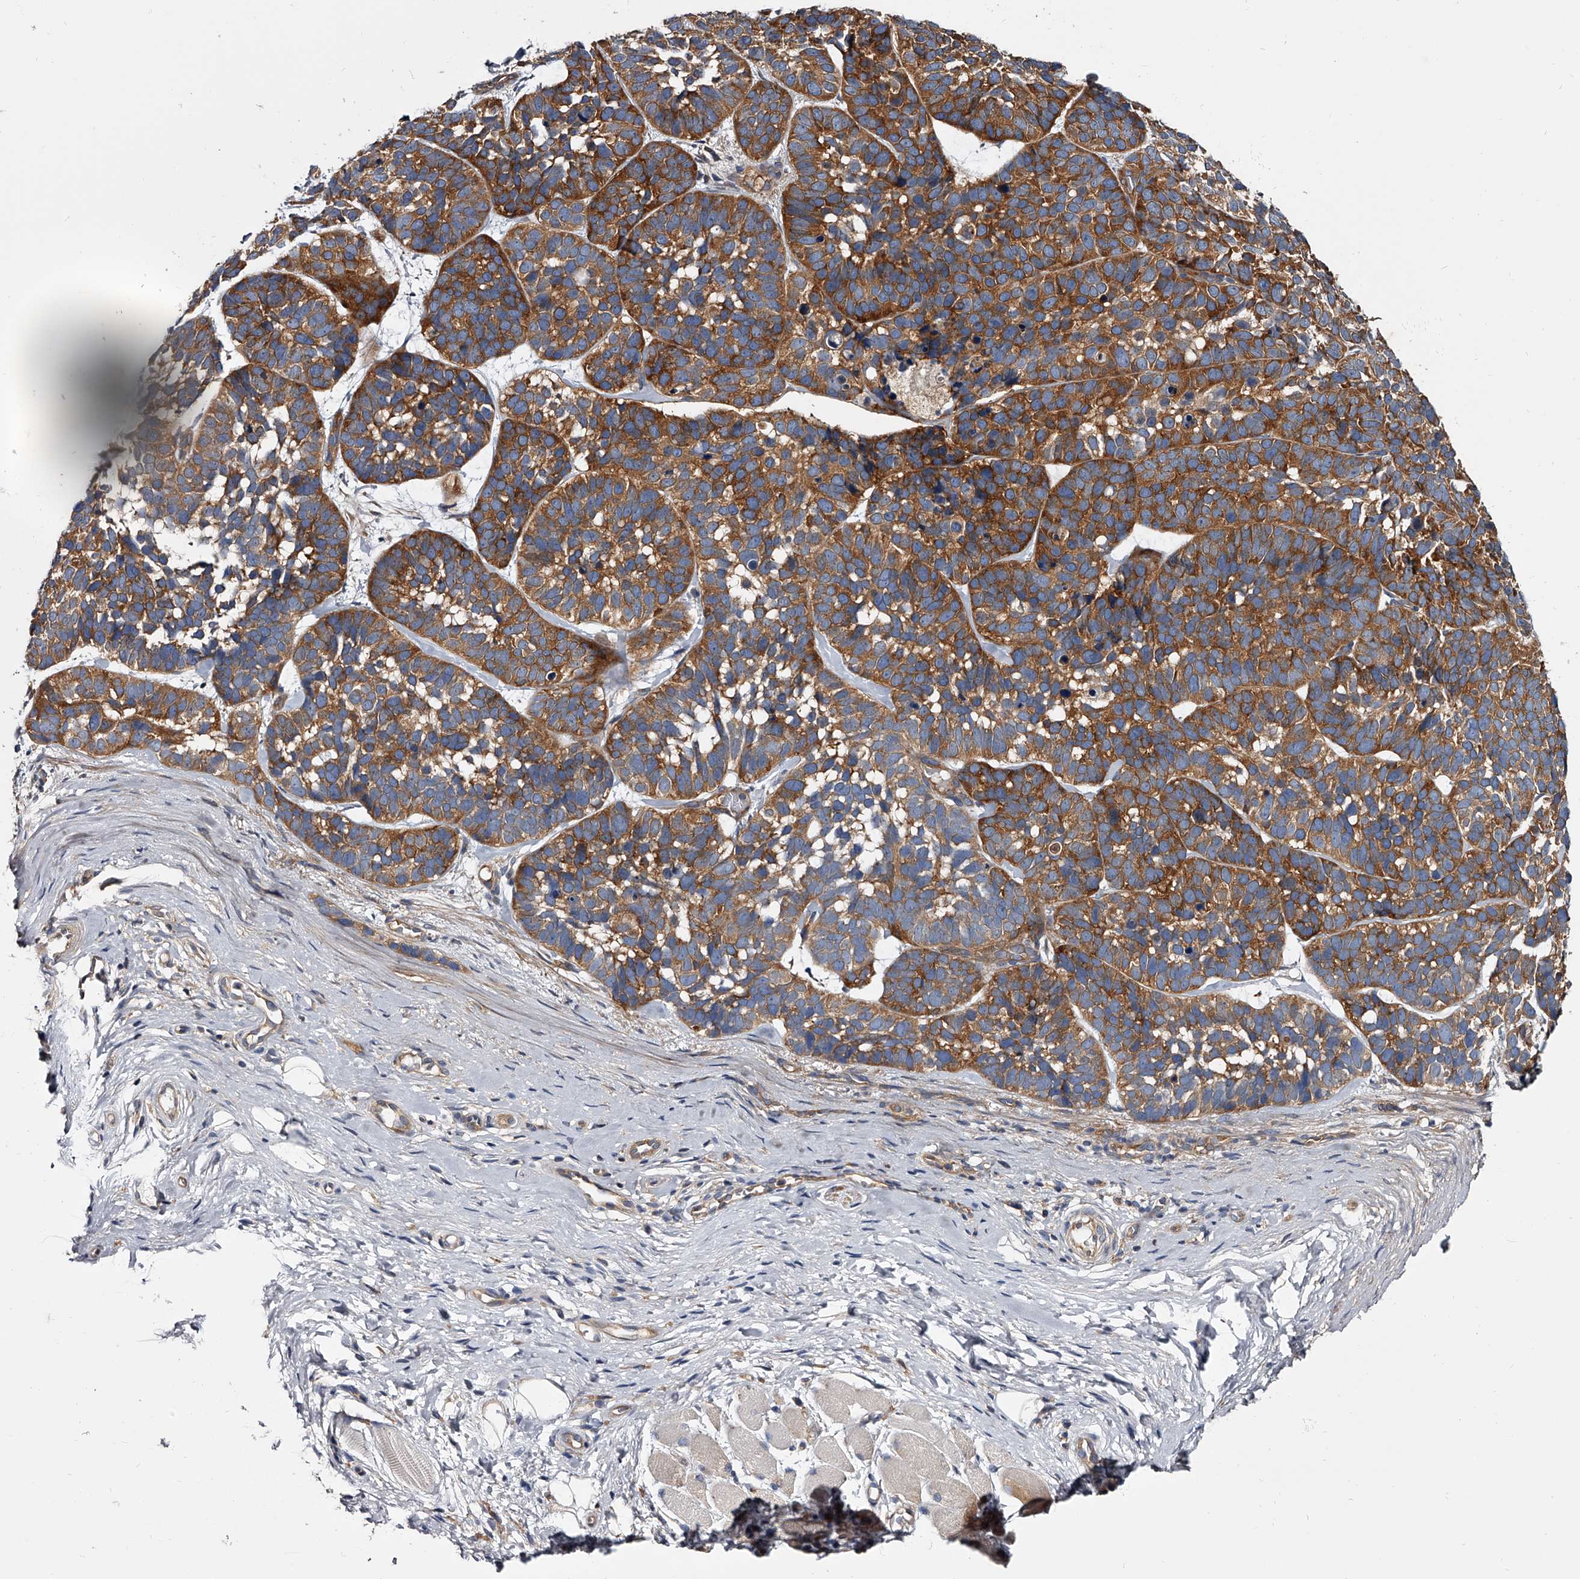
{"staining": {"intensity": "strong", "quantity": "25%-75%", "location": "cytoplasmic/membranous"}, "tissue": "skin cancer", "cell_type": "Tumor cells", "image_type": "cancer", "snomed": [{"axis": "morphology", "description": "Basal cell carcinoma"}, {"axis": "topography", "description": "Skin"}], "caption": "Immunohistochemical staining of skin basal cell carcinoma displays high levels of strong cytoplasmic/membranous positivity in about 25%-75% of tumor cells. The staining was performed using DAB to visualize the protein expression in brown, while the nuclei were stained in blue with hematoxylin (Magnification: 20x).", "gene": "GAPVD1", "patient": {"sex": "male", "age": 62}}